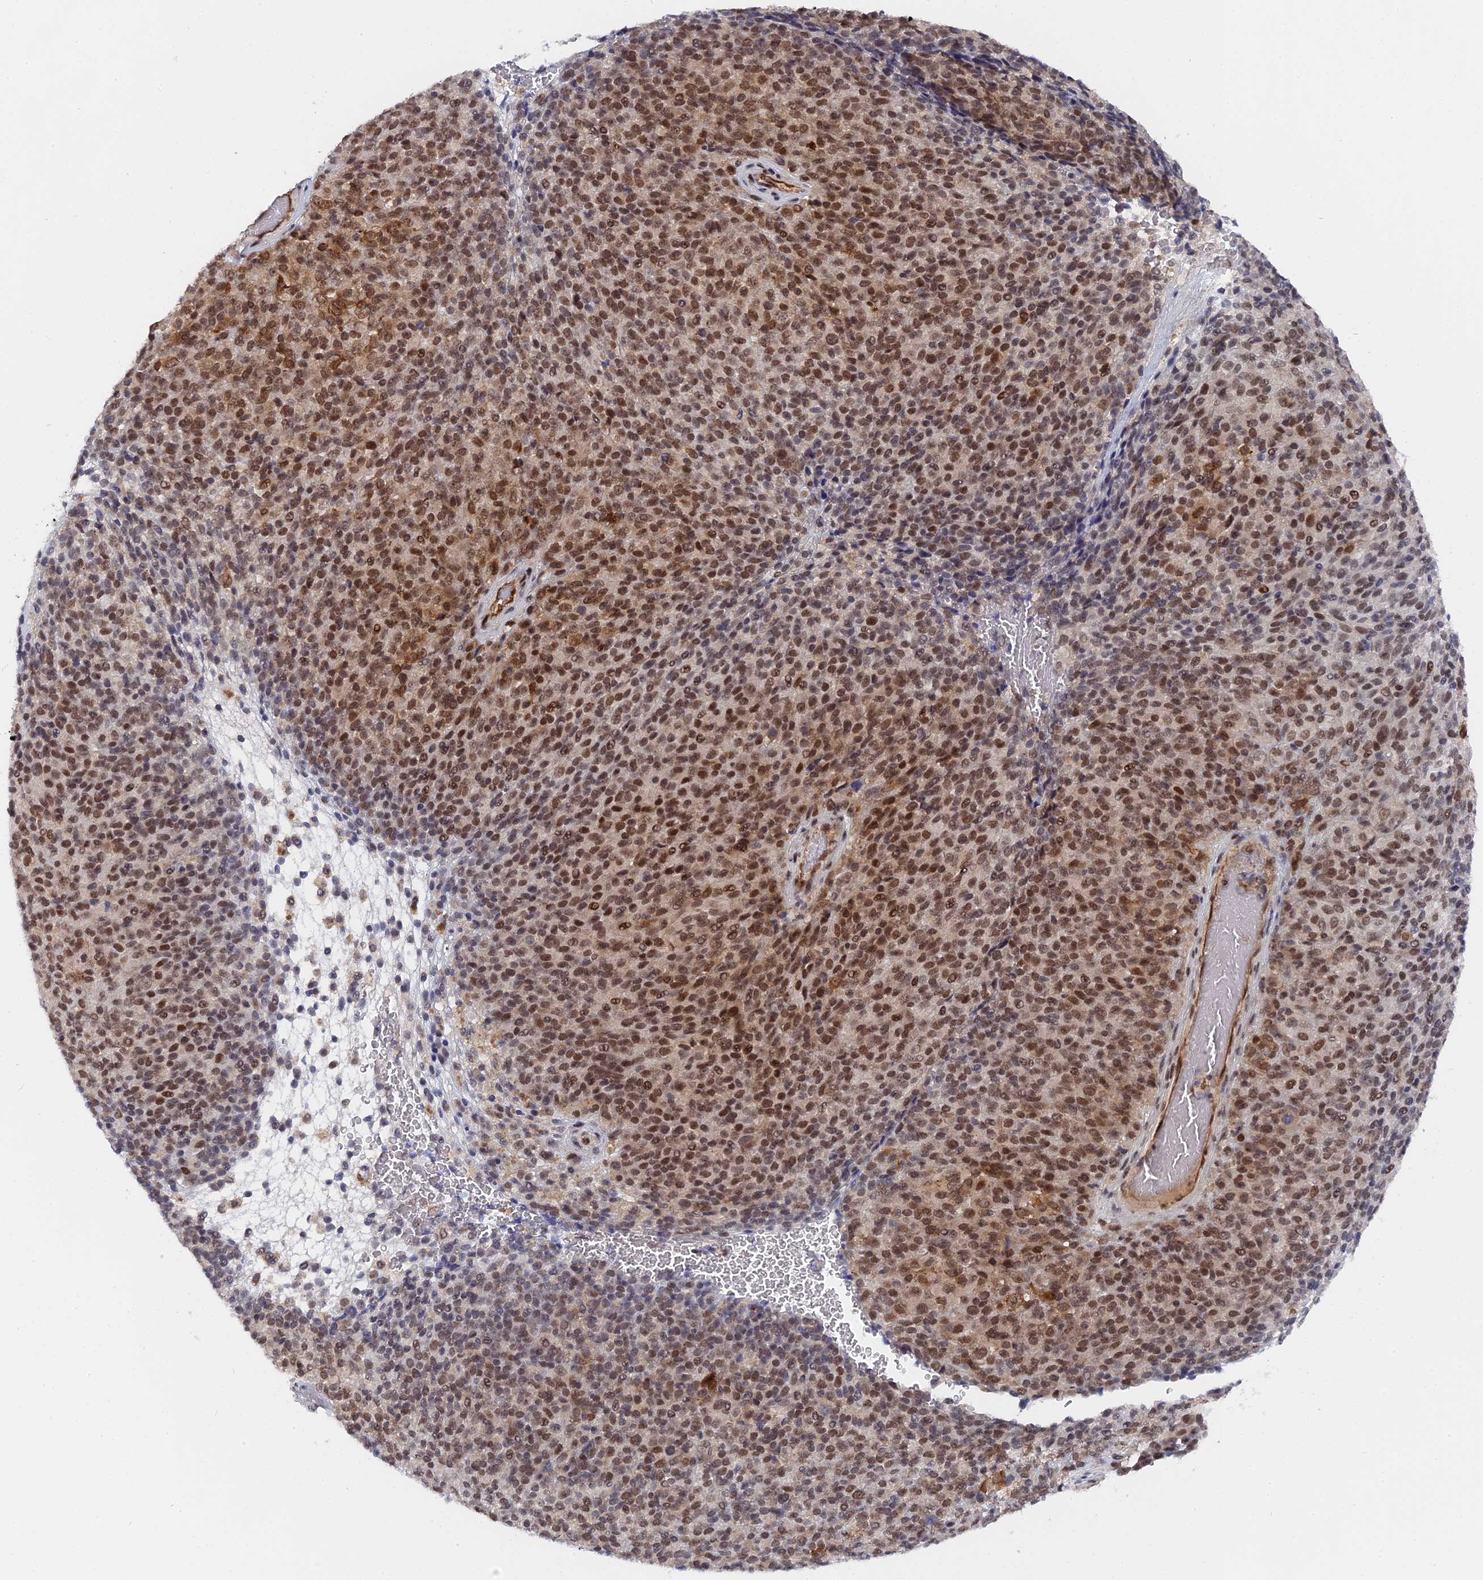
{"staining": {"intensity": "moderate", "quantity": ">75%", "location": "nuclear"}, "tissue": "melanoma", "cell_type": "Tumor cells", "image_type": "cancer", "snomed": [{"axis": "morphology", "description": "Malignant melanoma, Metastatic site"}, {"axis": "topography", "description": "Brain"}], "caption": "Malignant melanoma (metastatic site) stained for a protein (brown) exhibits moderate nuclear positive positivity in approximately >75% of tumor cells.", "gene": "CCDC85A", "patient": {"sex": "female", "age": 56}}